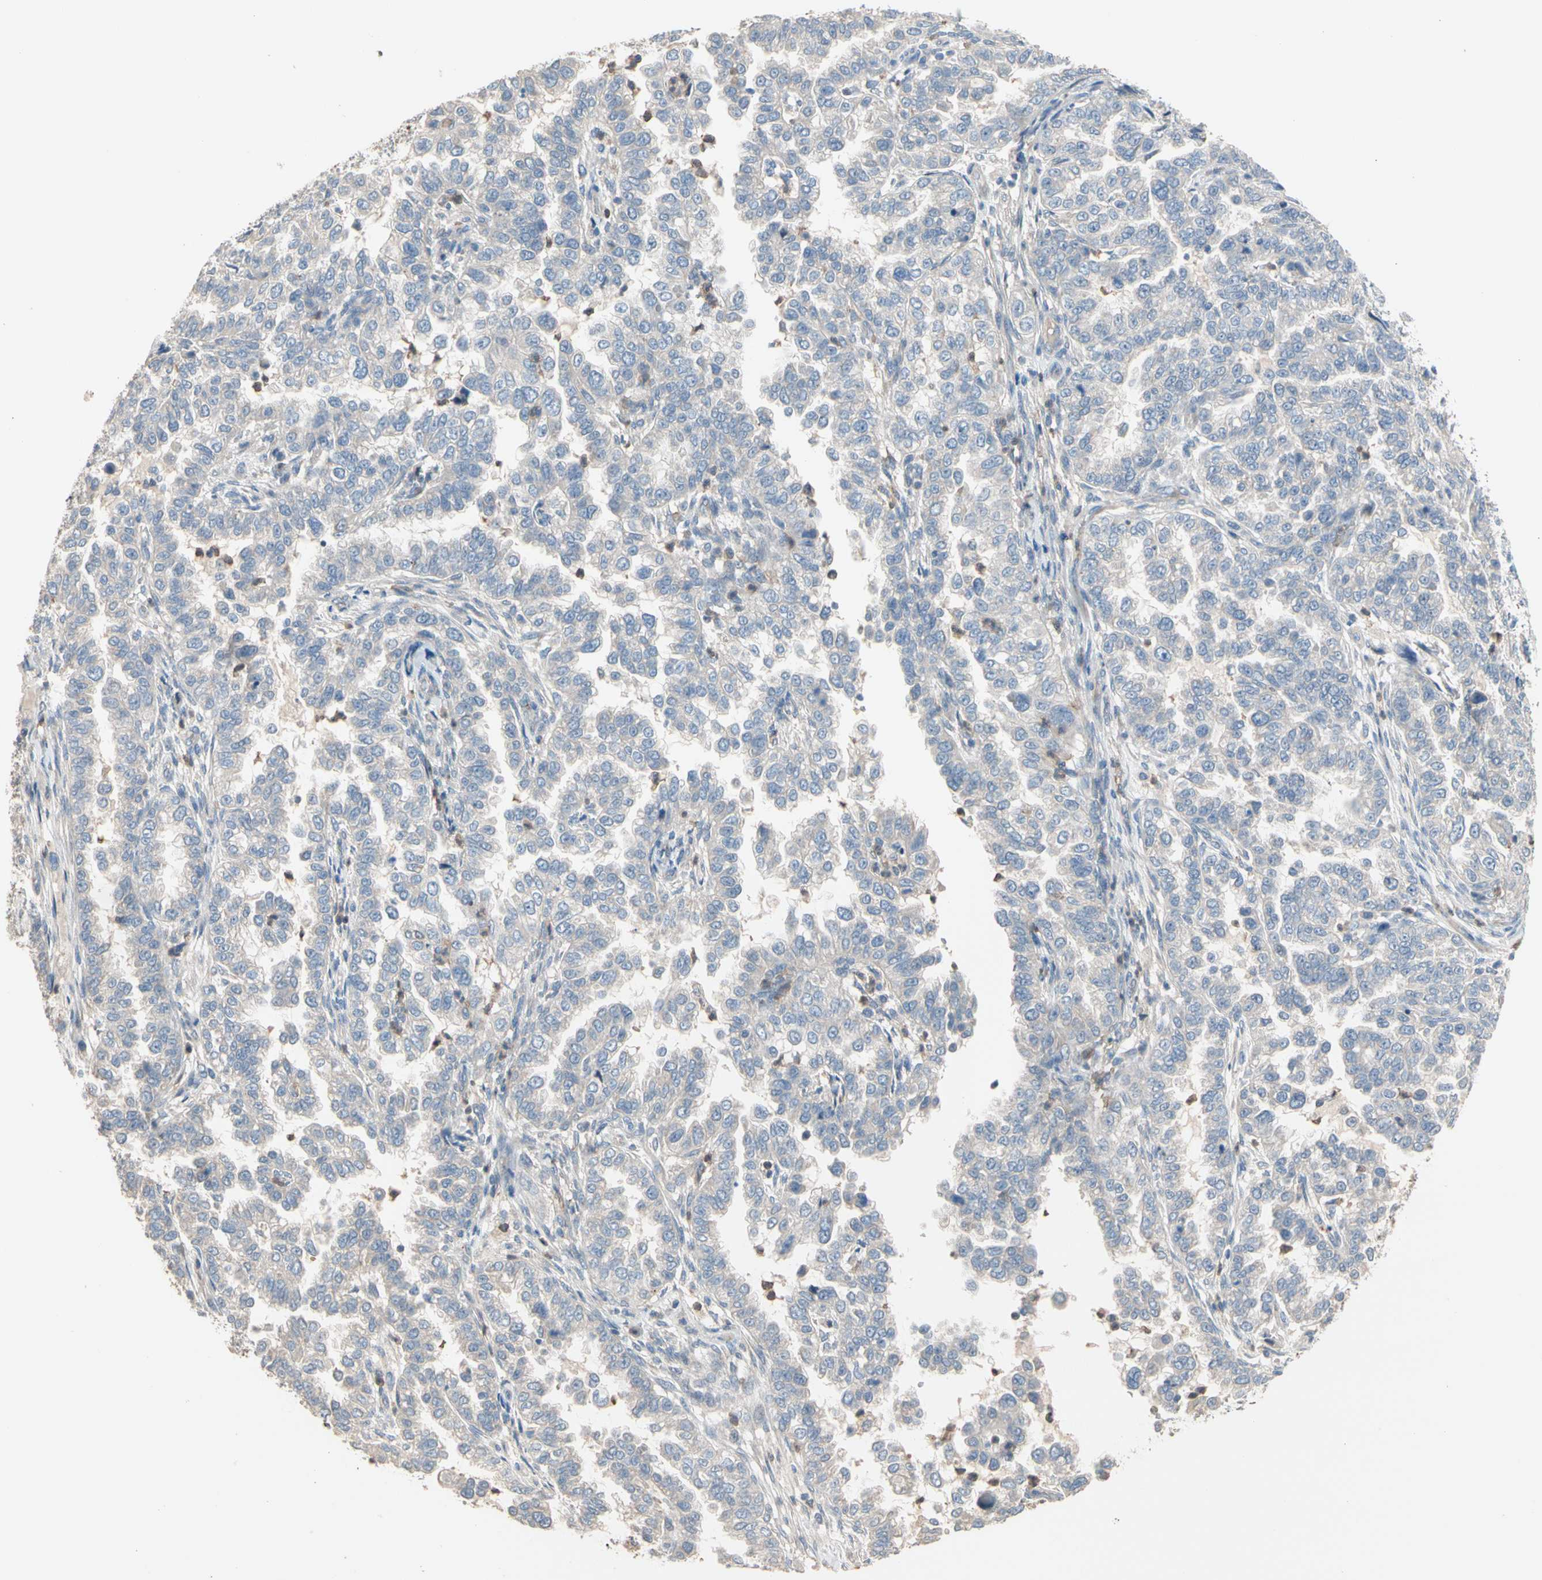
{"staining": {"intensity": "negative", "quantity": "none", "location": "none"}, "tissue": "endometrial cancer", "cell_type": "Tumor cells", "image_type": "cancer", "snomed": [{"axis": "morphology", "description": "Adenocarcinoma, NOS"}, {"axis": "topography", "description": "Endometrium"}], "caption": "DAB immunohistochemical staining of endometrial adenocarcinoma shows no significant positivity in tumor cells.", "gene": "BBOX1", "patient": {"sex": "female", "age": 85}}